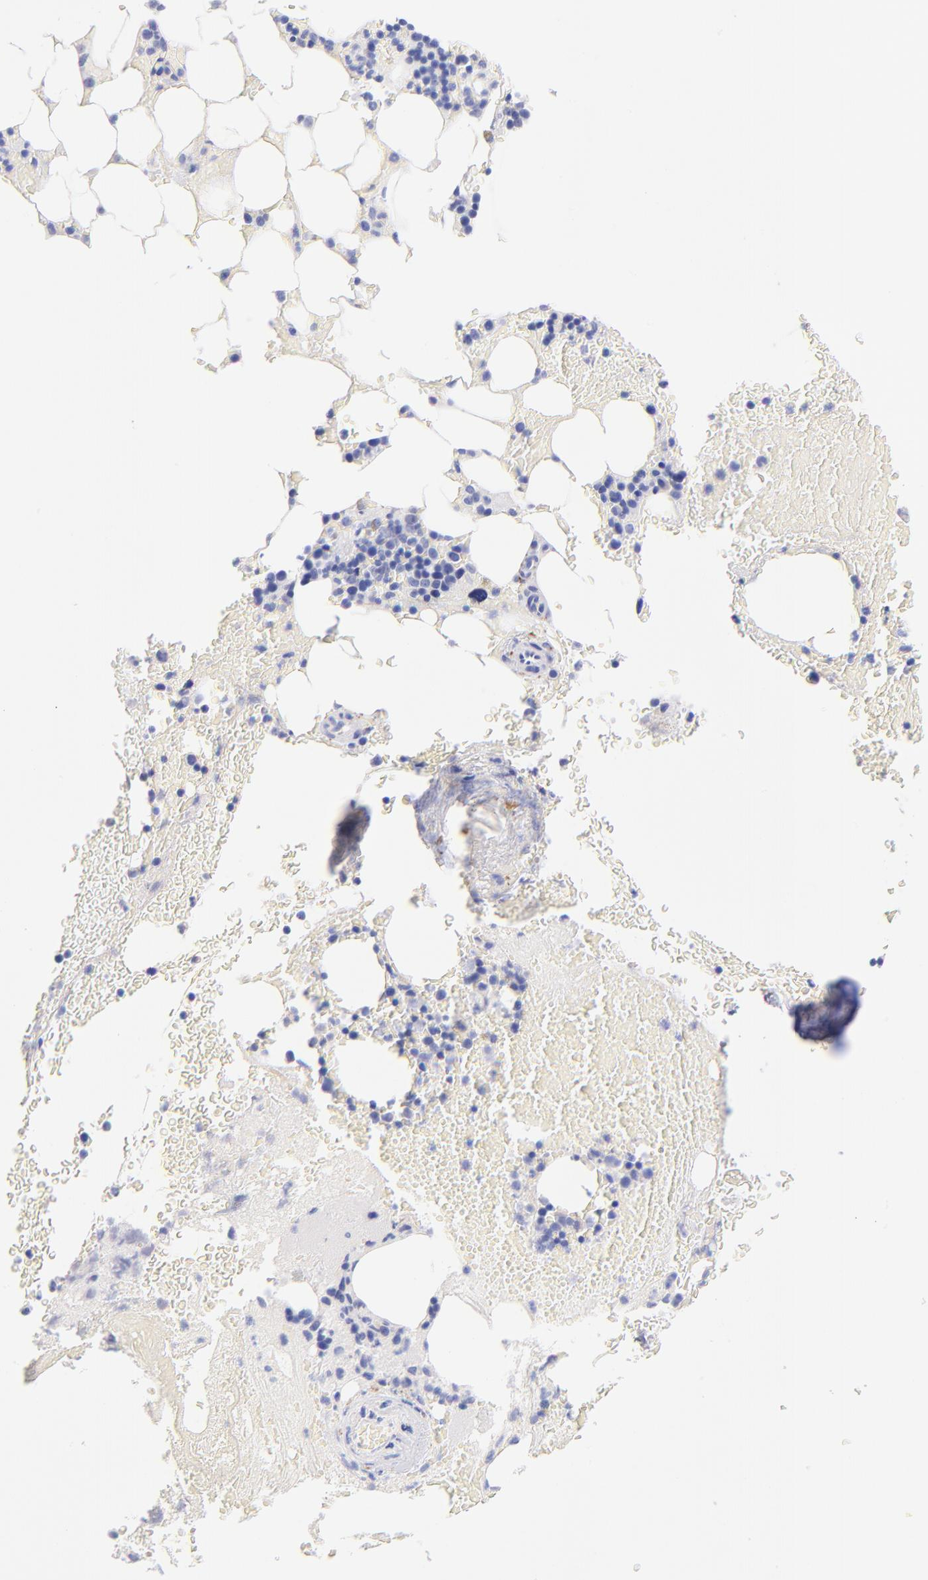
{"staining": {"intensity": "negative", "quantity": "none", "location": "none"}, "tissue": "bone marrow", "cell_type": "Hematopoietic cells", "image_type": "normal", "snomed": [{"axis": "morphology", "description": "Normal tissue, NOS"}, {"axis": "topography", "description": "Bone marrow"}], "caption": "This image is of normal bone marrow stained with immunohistochemistry to label a protein in brown with the nuclei are counter-stained blue. There is no positivity in hematopoietic cells.", "gene": "RAB3B", "patient": {"sex": "female", "age": 73}}